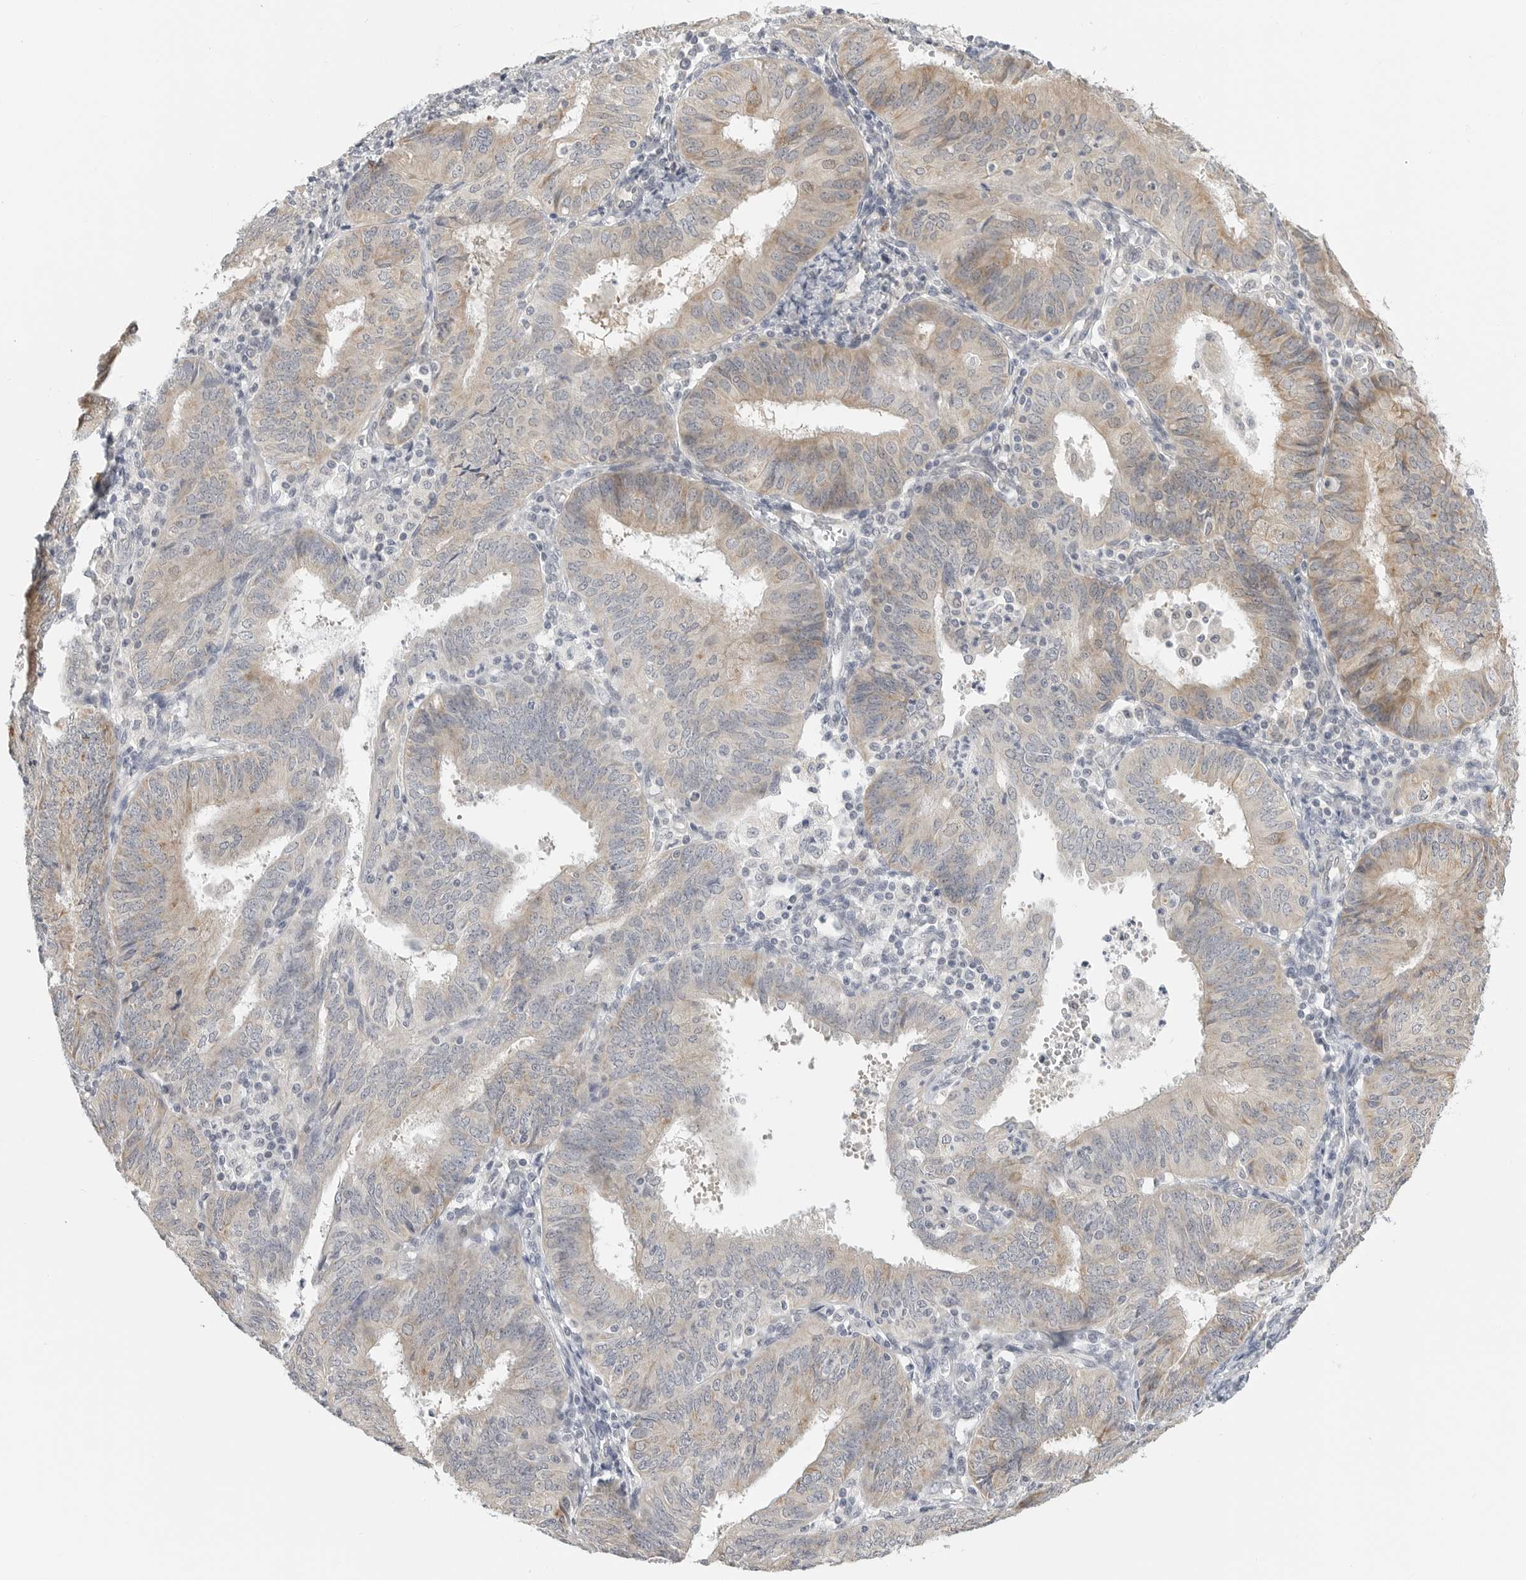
{"staining": {"intensity": "weak", "quantity": "25%-75%", "location": "cytoplasmic/membranous"}, "tissue": "endometrial cancer", "cell_type": "Tumor cells", "image_type": "cancer", "snomed": [{"axis": "morphology", "description": "Adenocarcinoma, NOS"}, {"axis": "topography", "description": "Endometrium"}], "caption": "This image shows IHC staining of endometrial cancer (adenocarcinoma), with low weak cytoplasmic/membranous expression in approximately 25%-75% of tumor cells.", "gene": "IL12RB2", "patient": {"sex": "female", "age": 58}}